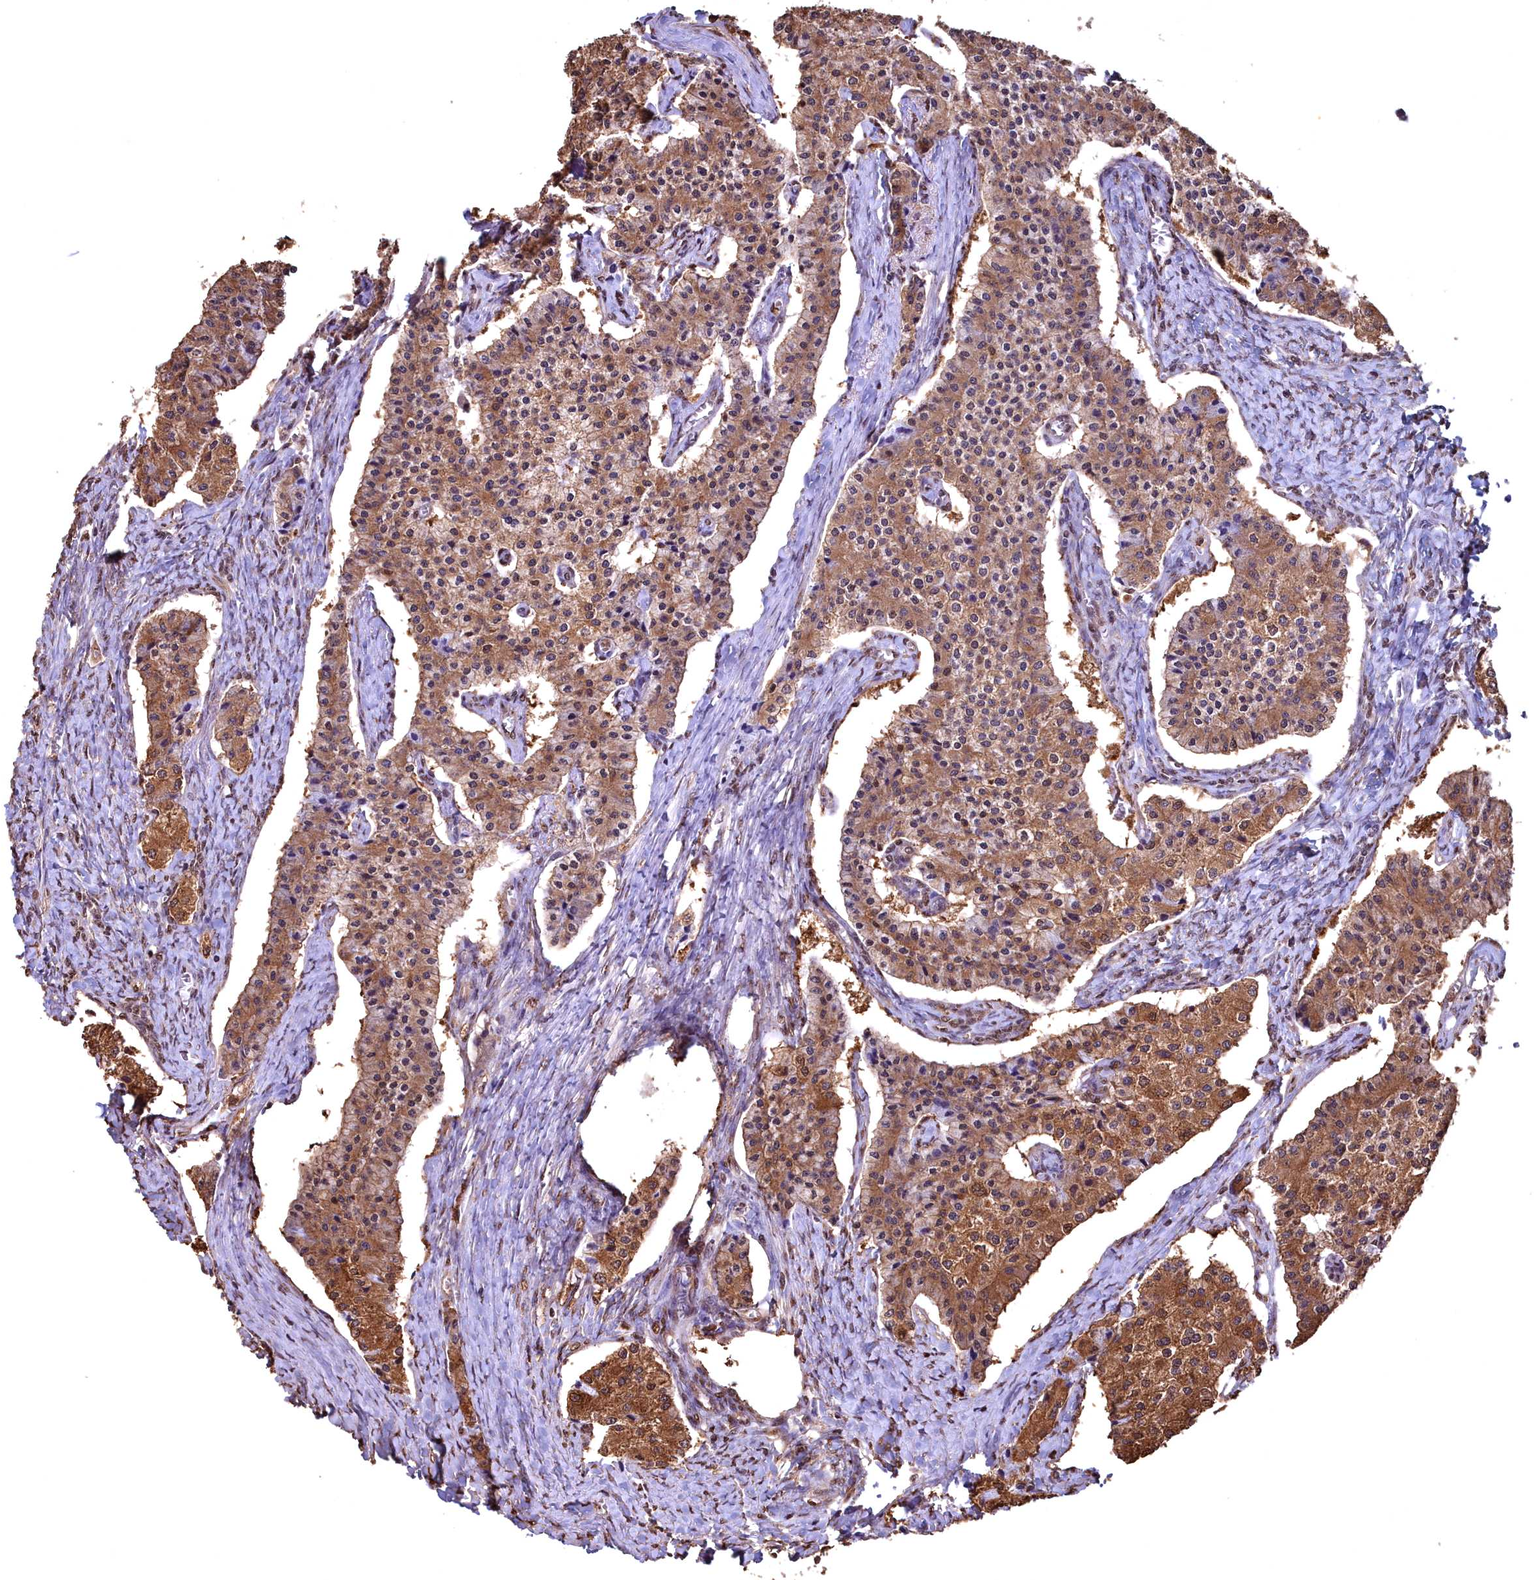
{"staining": {"intensity": "moderate", "quantity": ">75%", "location": "cytoplasmic/membranous"}, "tissue": "carcinoid", "cell_type": "Tumor cells", "image_type": "cancer", "snomed": [{"axis": "morphology", "description": "Carcinoid, malignant, NOS"}, {"axis": "topography", "description": "Colon"}], "caption": "Immunohistochemistry (IHC) photomicrograph of neoplastic tissue: human carcinoid stained using immunohistochemistry (IHC) demonstrates medium levels of moderate protein expression localized specifically in the cytoplasmic/membranous of tumor cells, appearing as a cytoplasmic/membranous brown color.", "gene": "GAPDH", "patient": {"sex": "female", "age": 52}}